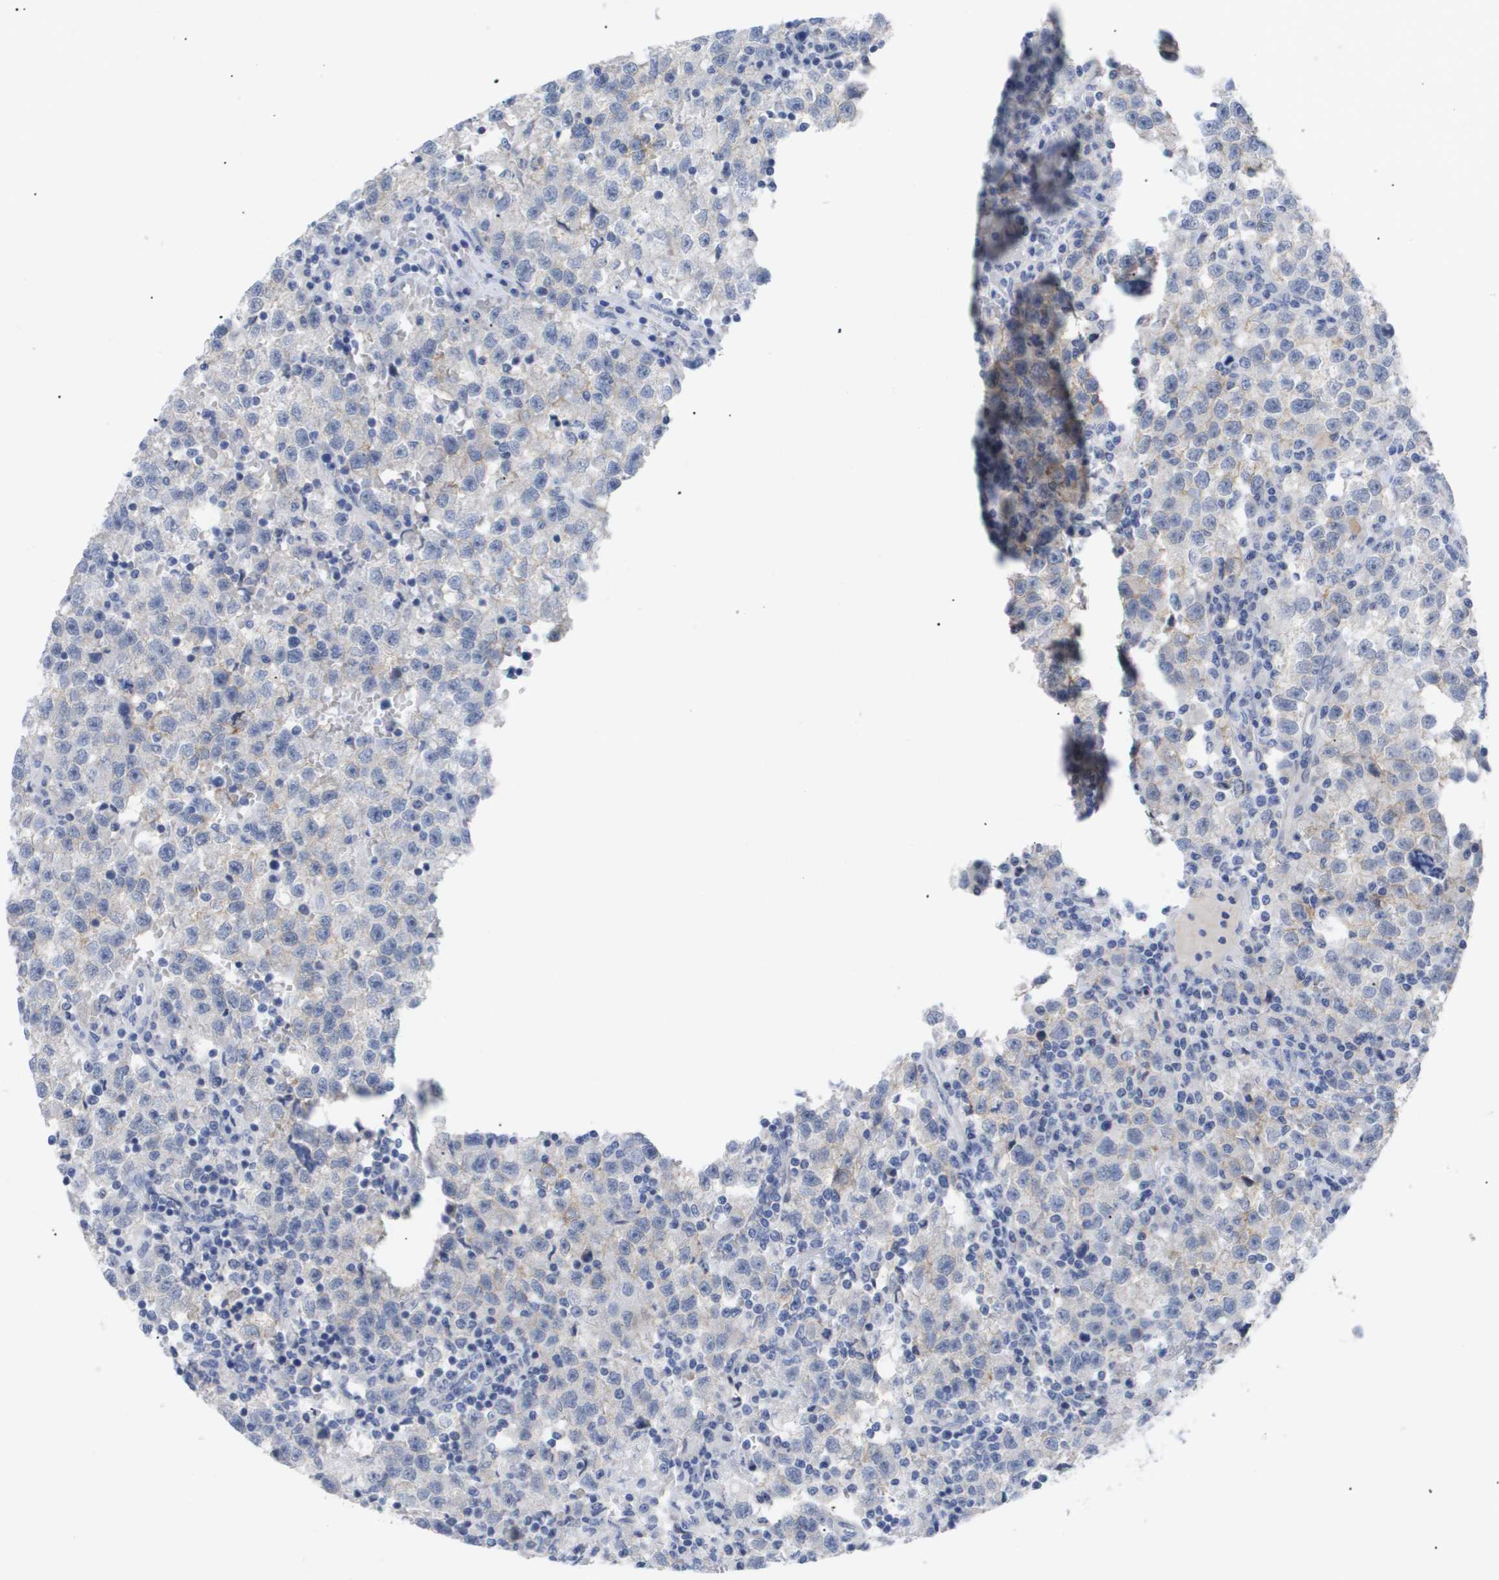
{"staining": {"intensity": "weak", "quantity": "<25%", "location": "cytoplasmic/membranous"}, "tissue": "testis cancer", "cell_type": "Tumor cells", "image_type": "cancer", "snomed": [{"axis": "morphology", "description": "Seminoma, NOS"}, {"axis": "topography", "description": "Testis"}], "caption": "The immunohistochemistry (IHC) histopathology image has no significant positivity in tumor cells of testis cancer (seminoma) tissue.", "gene": "CAV3", "patient": {"sex": "male", "age": 22}}